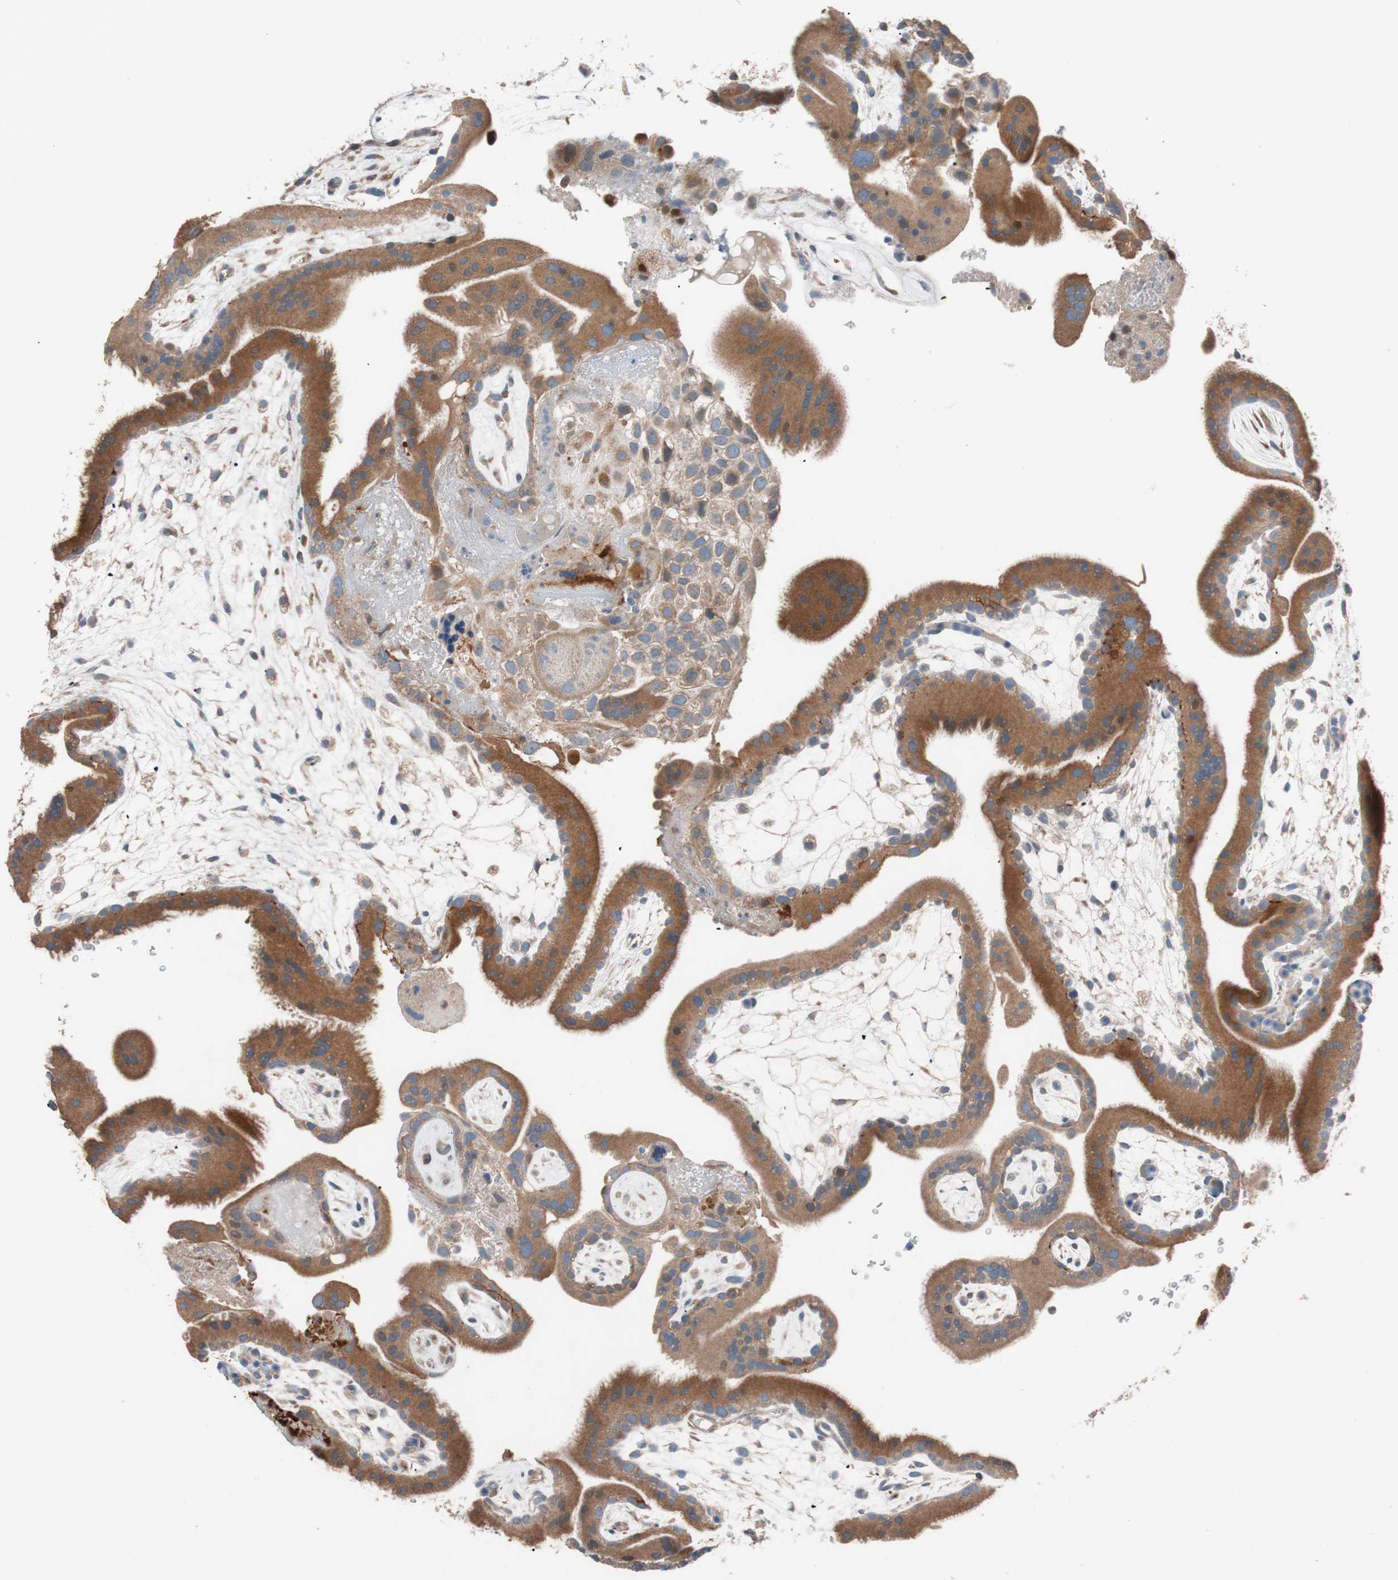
{"staining": {"intensity": "strong", "quantity": ">75%", "location": "cytoplasmic/membranous"}, "tissue": "placenta", "cell_type": "Trophoblastic cells", "image_type": "normal", "snomed": [{"axis": "morphology", "description": "Normal tissue, NOS"}, {"axis": "topography", "description": "Placenta"}], "caption": "Strong cytoplasmic/membranous protein staining is appreciated in about >75% of trophoblastic cells in placenta. The staining is performed using DAB brown chromogen to label protein expression. The nuclei are counter-stained blue using hematoxylin.", "gene": "FAAH", "patient": {"sex": "female", "age": 19}}